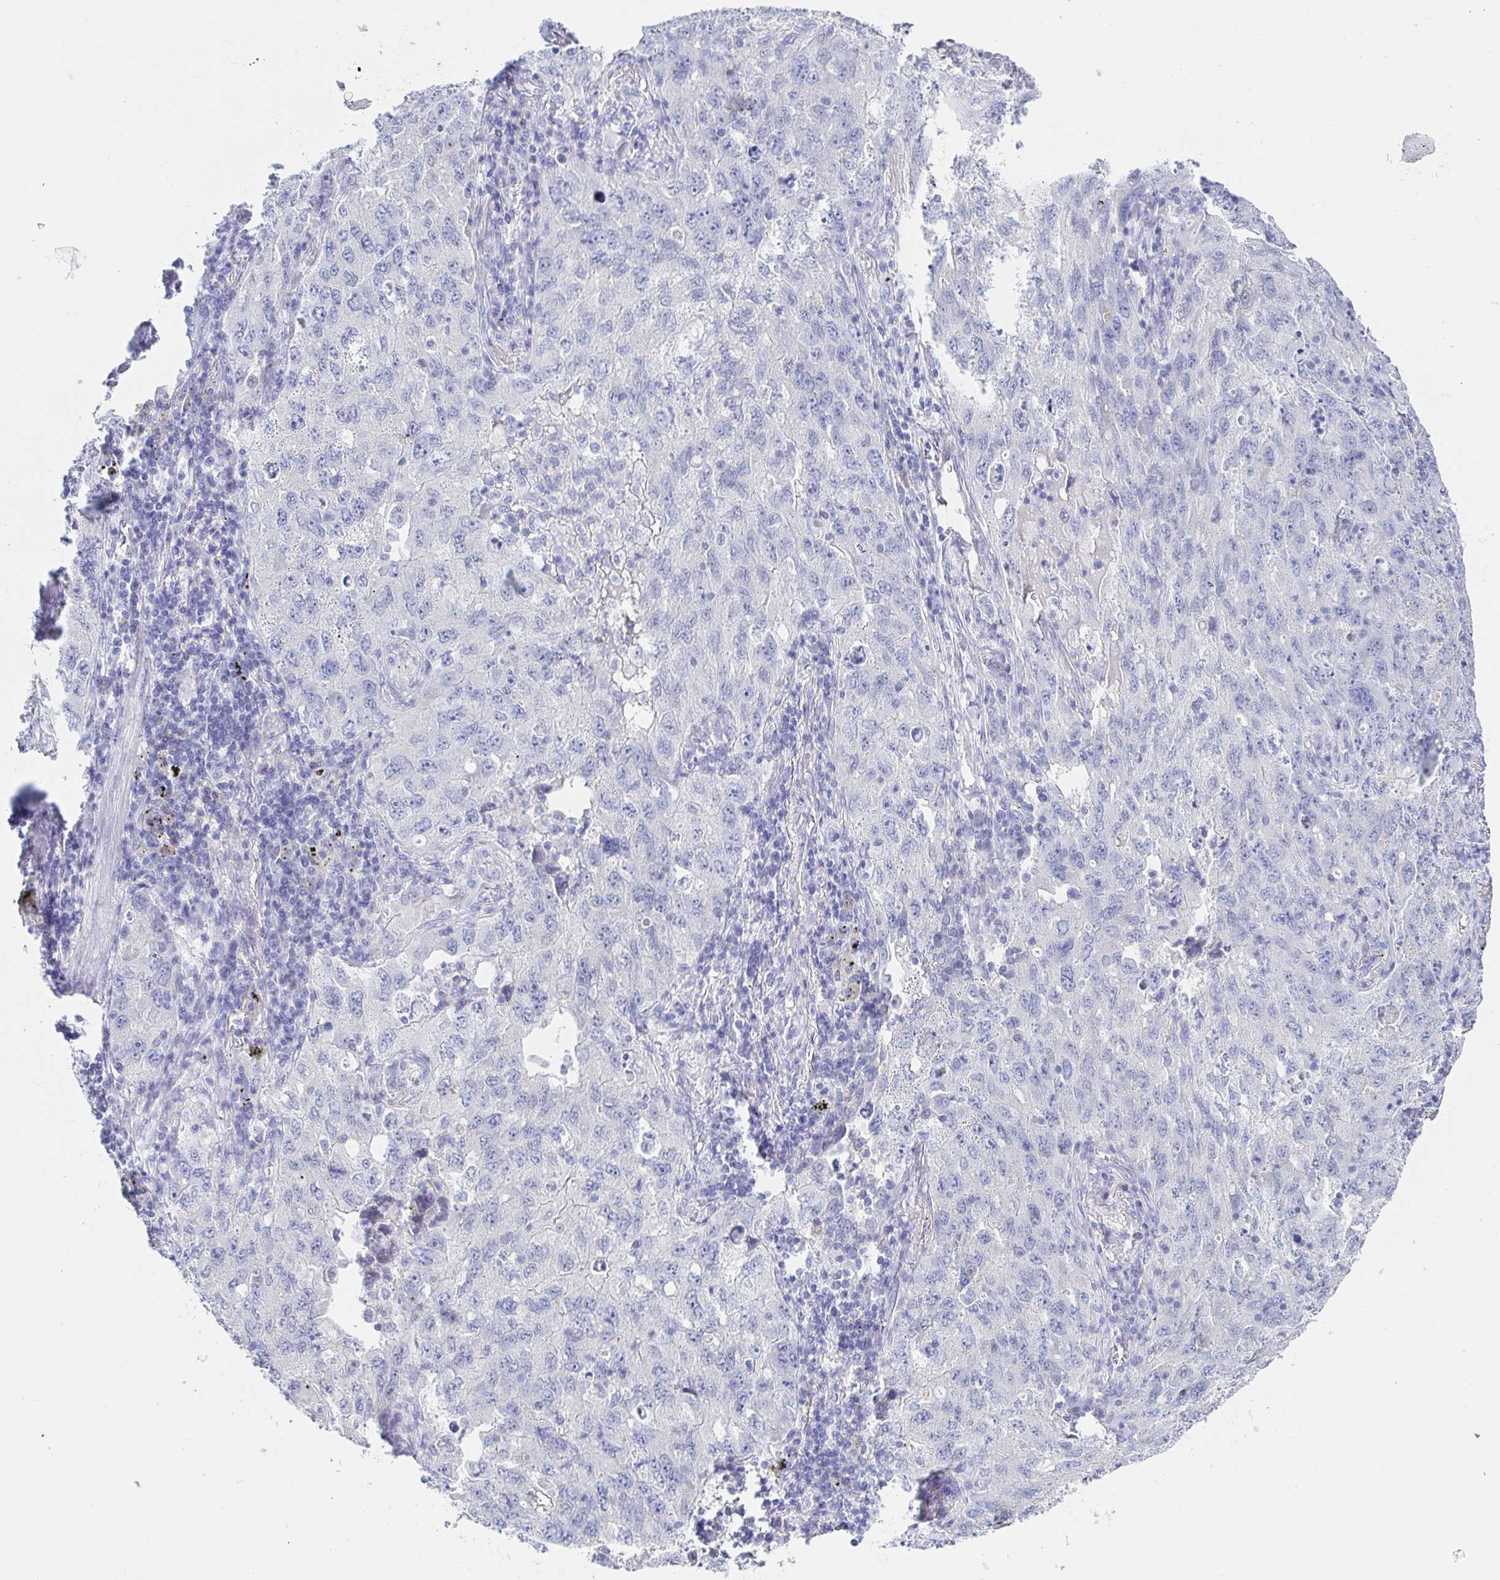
{"staining": {"intensity": "negative", "quantity": "none", "location": "none"}, "tissue": "lung cancer", "cell_type": "Tumor cells", "image_type": "cancer", "snomed": [{"axis": "morphology", "description": "Adenocarcinoma, NOS"}, {"axis": "topography", "description": "Lung"}], "caption": "Immunohistochemistry (IHC) of human lung cancer (adenocarcinoma) demonstrates no staining in tumor cells.", "gene": "SIAH3", "patient": {"sex": "female", "age": 57}}